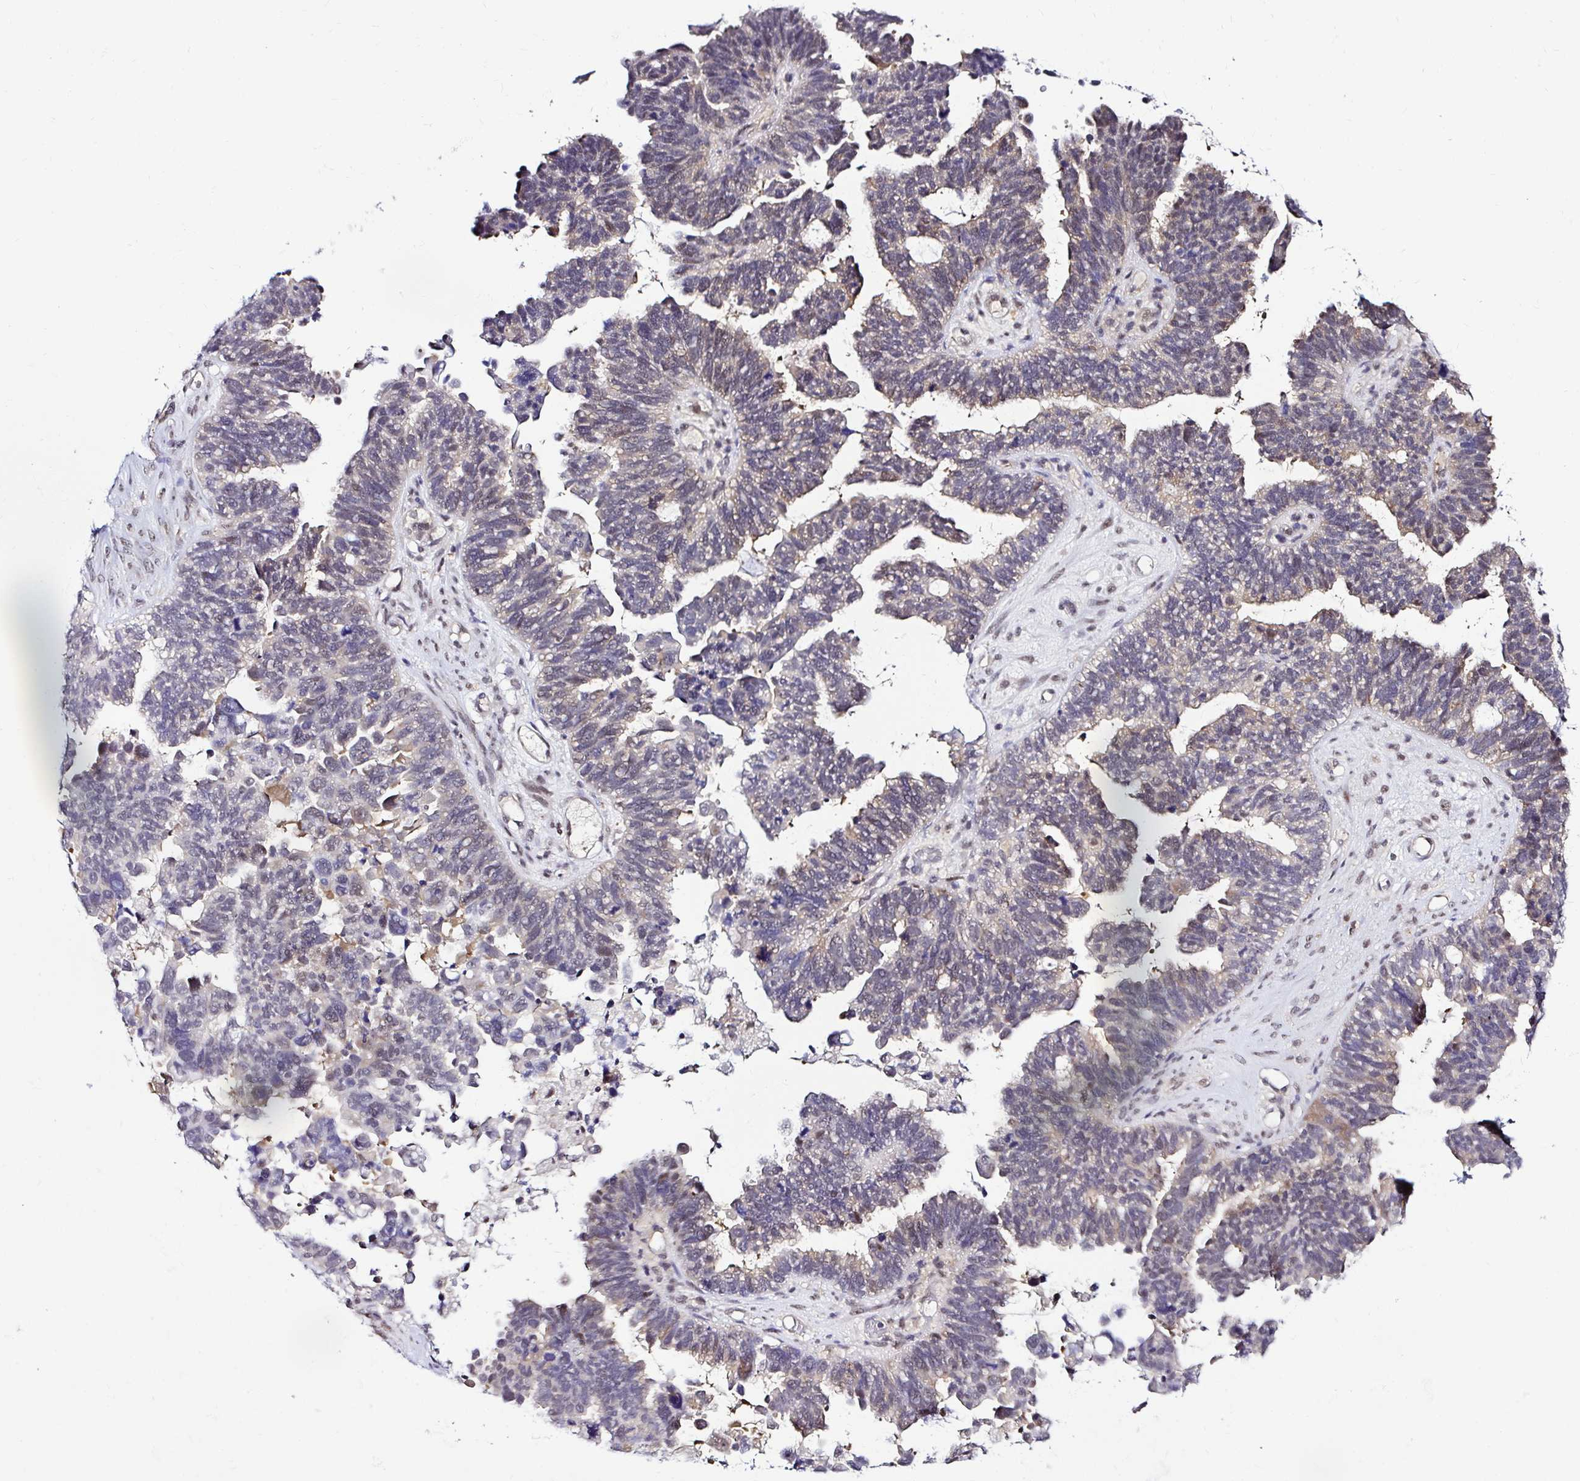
{"staining": {"intensity": "weak", "quantity": "<25%", "location": "cytoplasmic/membranous,nuclear"}, "tissue": "ovarian cancer", "cell_type": "Tumor cells", "image_type": "cancer", "snomed": [{"axis": "morphology", "description": "Cystadenocarcinoma, serous, NOS"}, {"axis": "topography", "description": "Ovary"}], "caption": "Immunohistochemical staining of ovarian serous cystadenocarcinoma demonstrates no significant expression in tumor cells.", "gene": "PSMD3", "patient": {"sex": "female", "age": 60}}